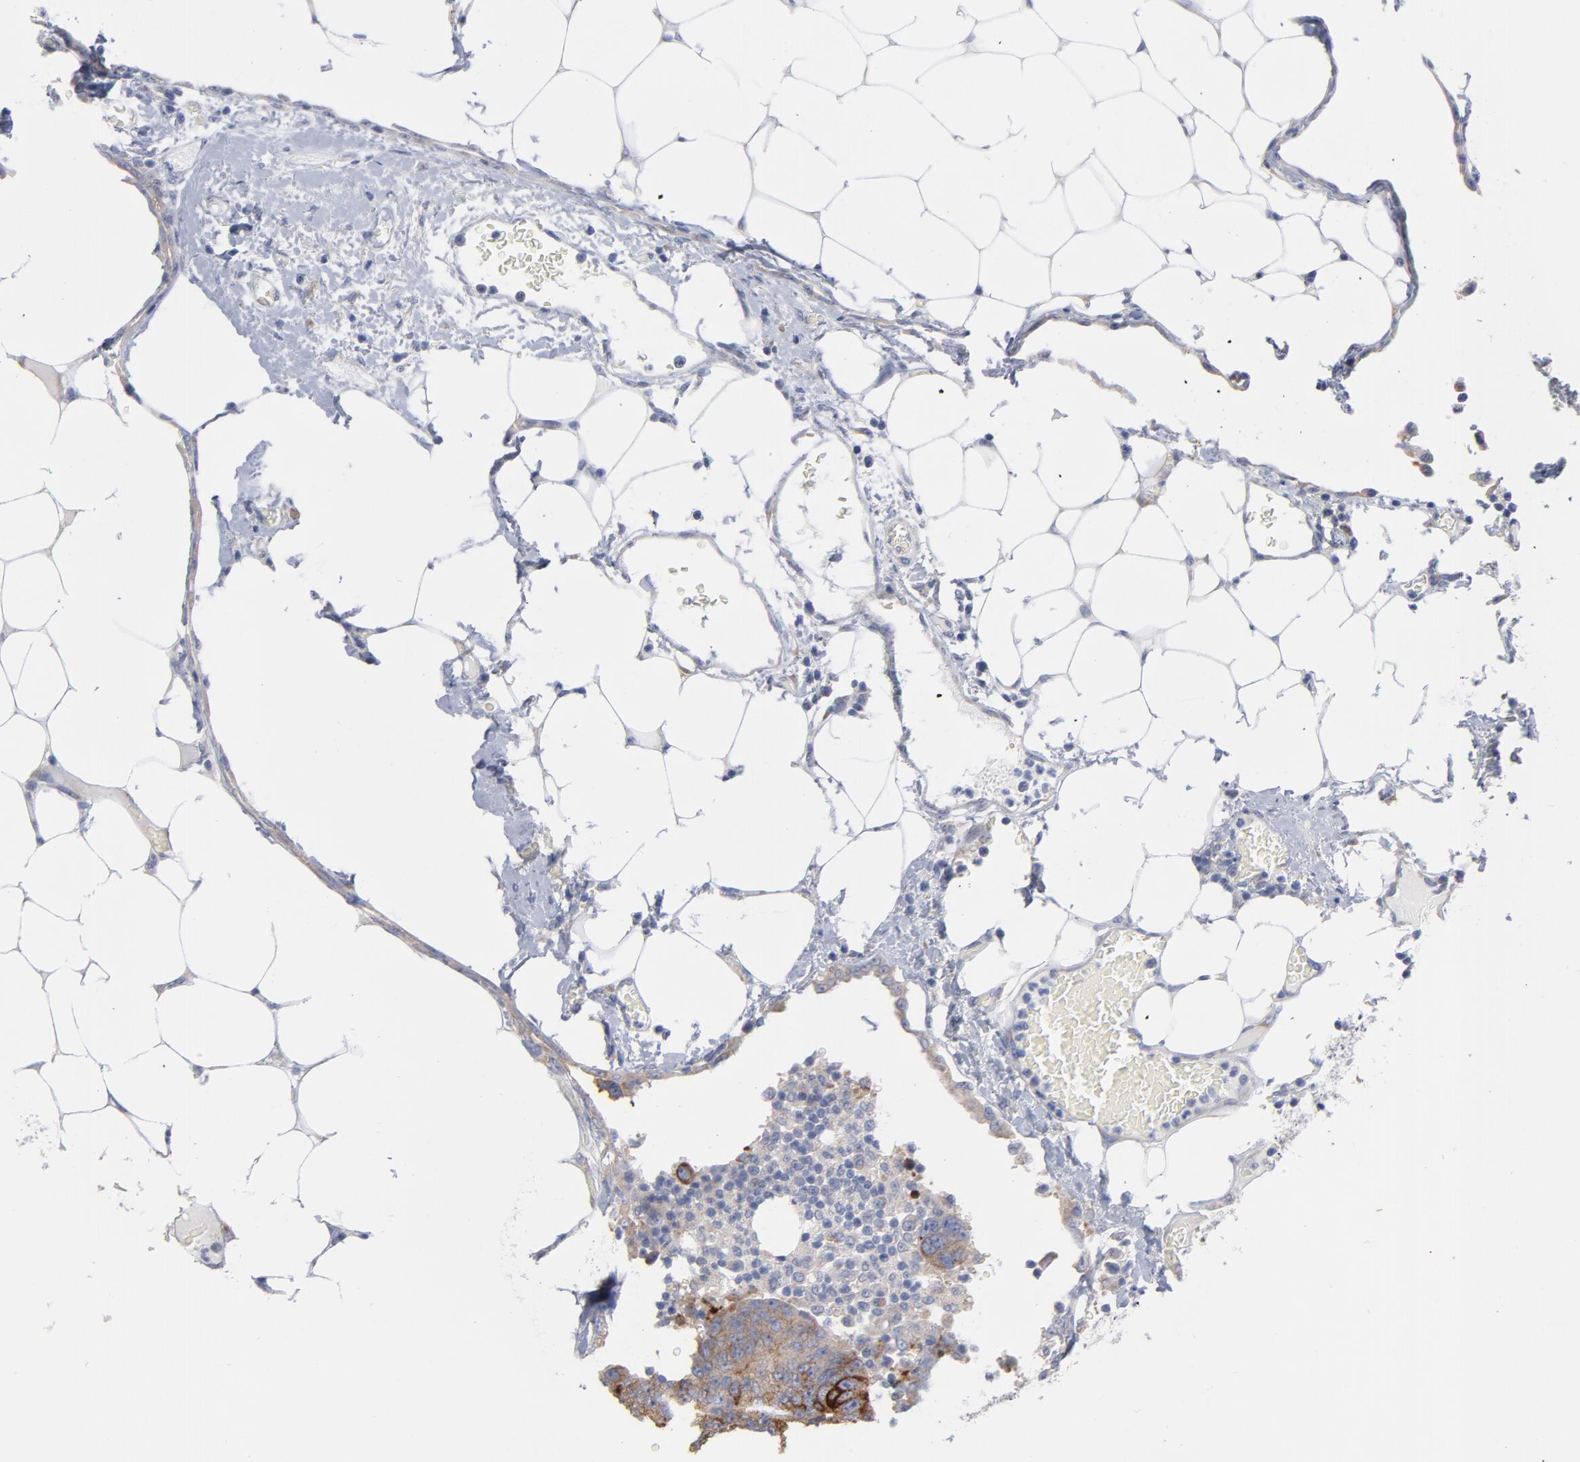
{"staining": {"intensity": "strong", "quantity": ">75%", "location": "cytoplasmic/membranous"}, "tissue": "colorectal cancer", "cell_type": "Tumor cells", "image_type": "cancer", "snomed": [{"axis": "morphology", "description": "Adenocarcinoma, NOS"}, {"axis": "topography", "description": "Colon"}], "caption": "Protein staining of colorectal adenocarcinoma tissue demonstrates strong cytoplasmic/membranous positivity in about >75% of tumor cells.", "gene": "CPE", "patient": {"sex": "female", "age": 86}}